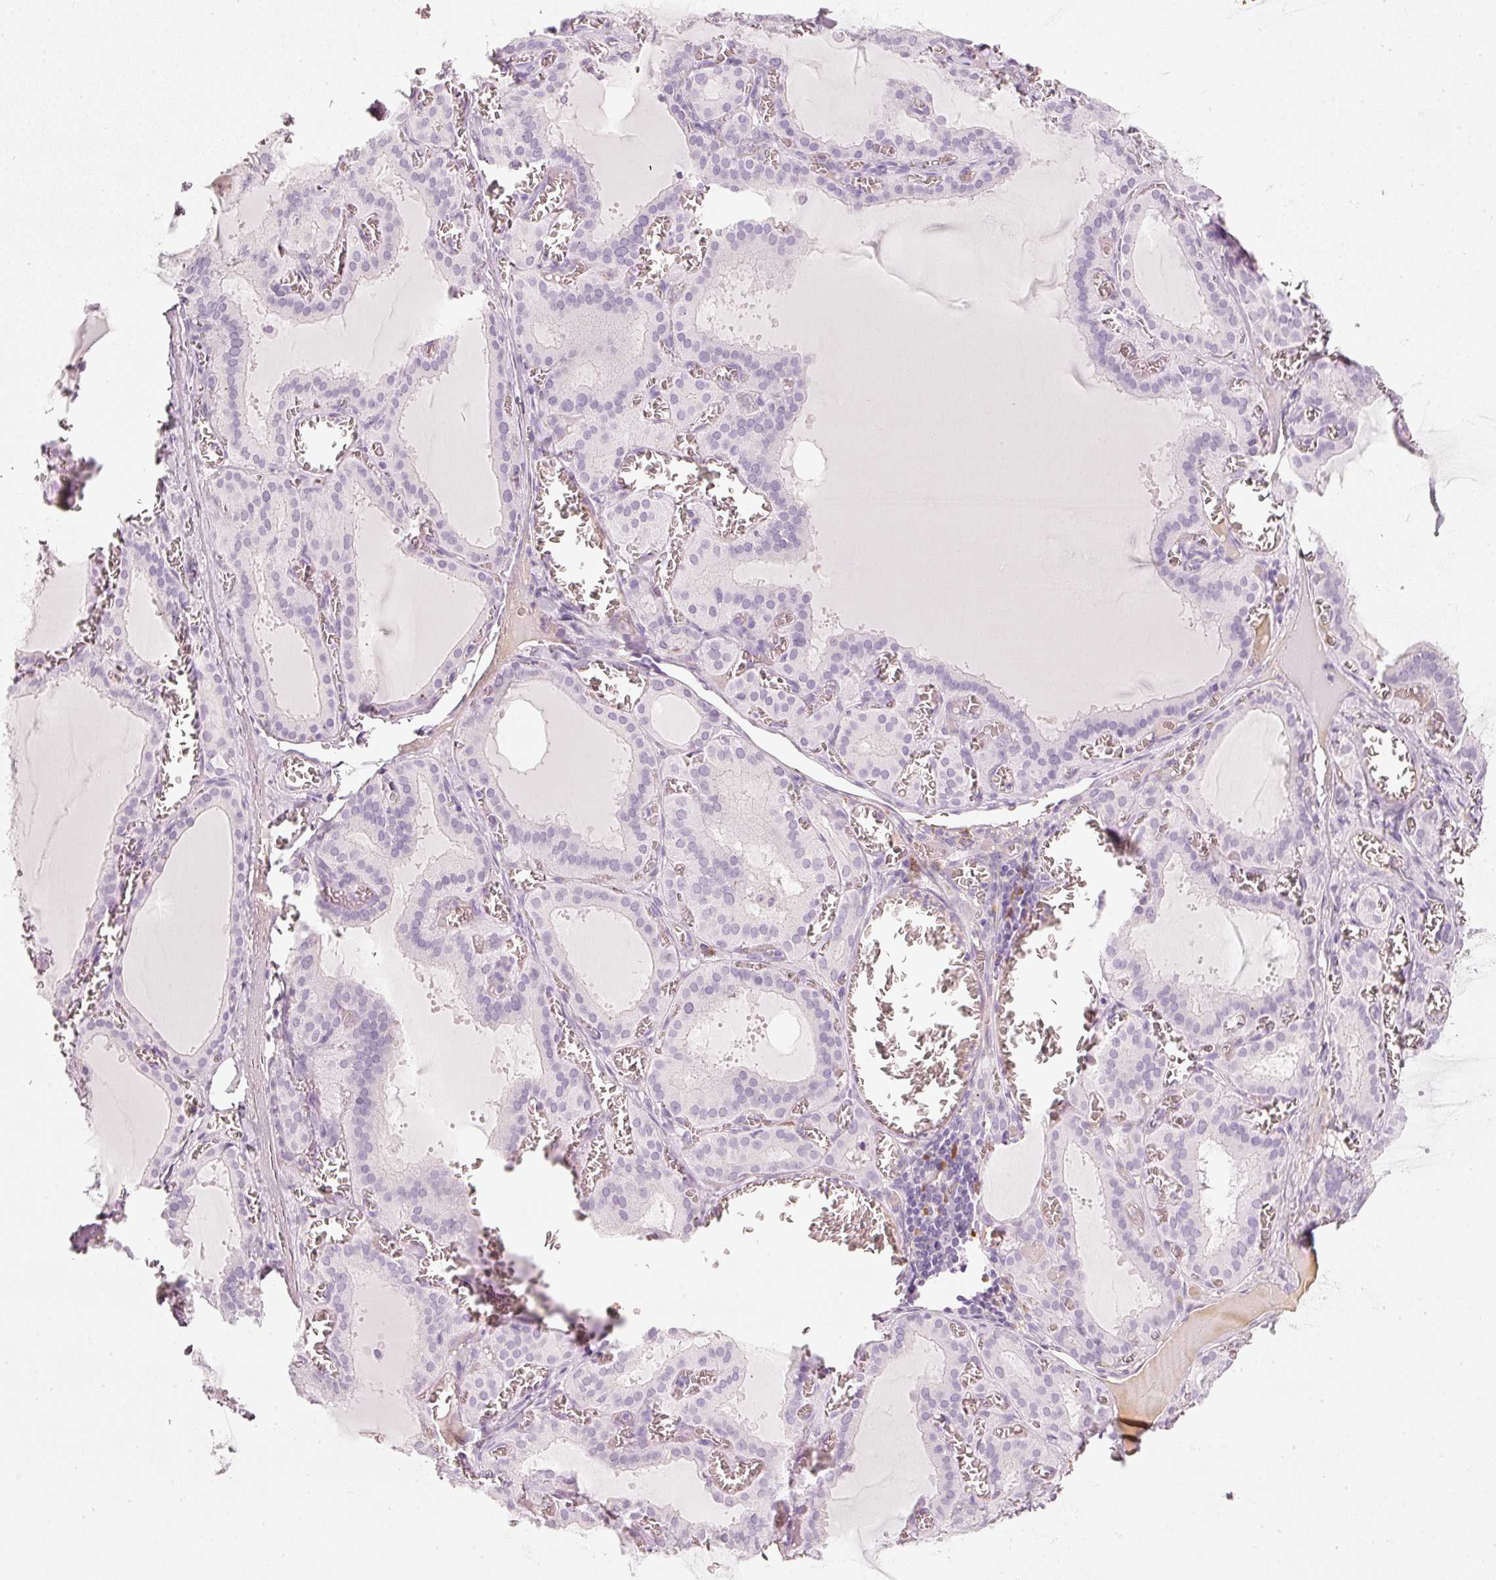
{"staining": {"intensity": "negative", "quantity": "none", "location": "none"}, "tissue": "thyroid gland", "cell_type": "Glandular cells", "image_type": "normal", "snomed": [{"axis": "morphology", "description": "Normal tissue, NOS"}, {"axis": "topography", "description": "Thyroid gland"}], "caption": "IHC image of unremarkable thyroid gland: thyroid gland stained with DAB reveals no significant protein staining in glandular cells.", "gene": "VCAM1", "patient": {"sex": "female", "age": 30}}